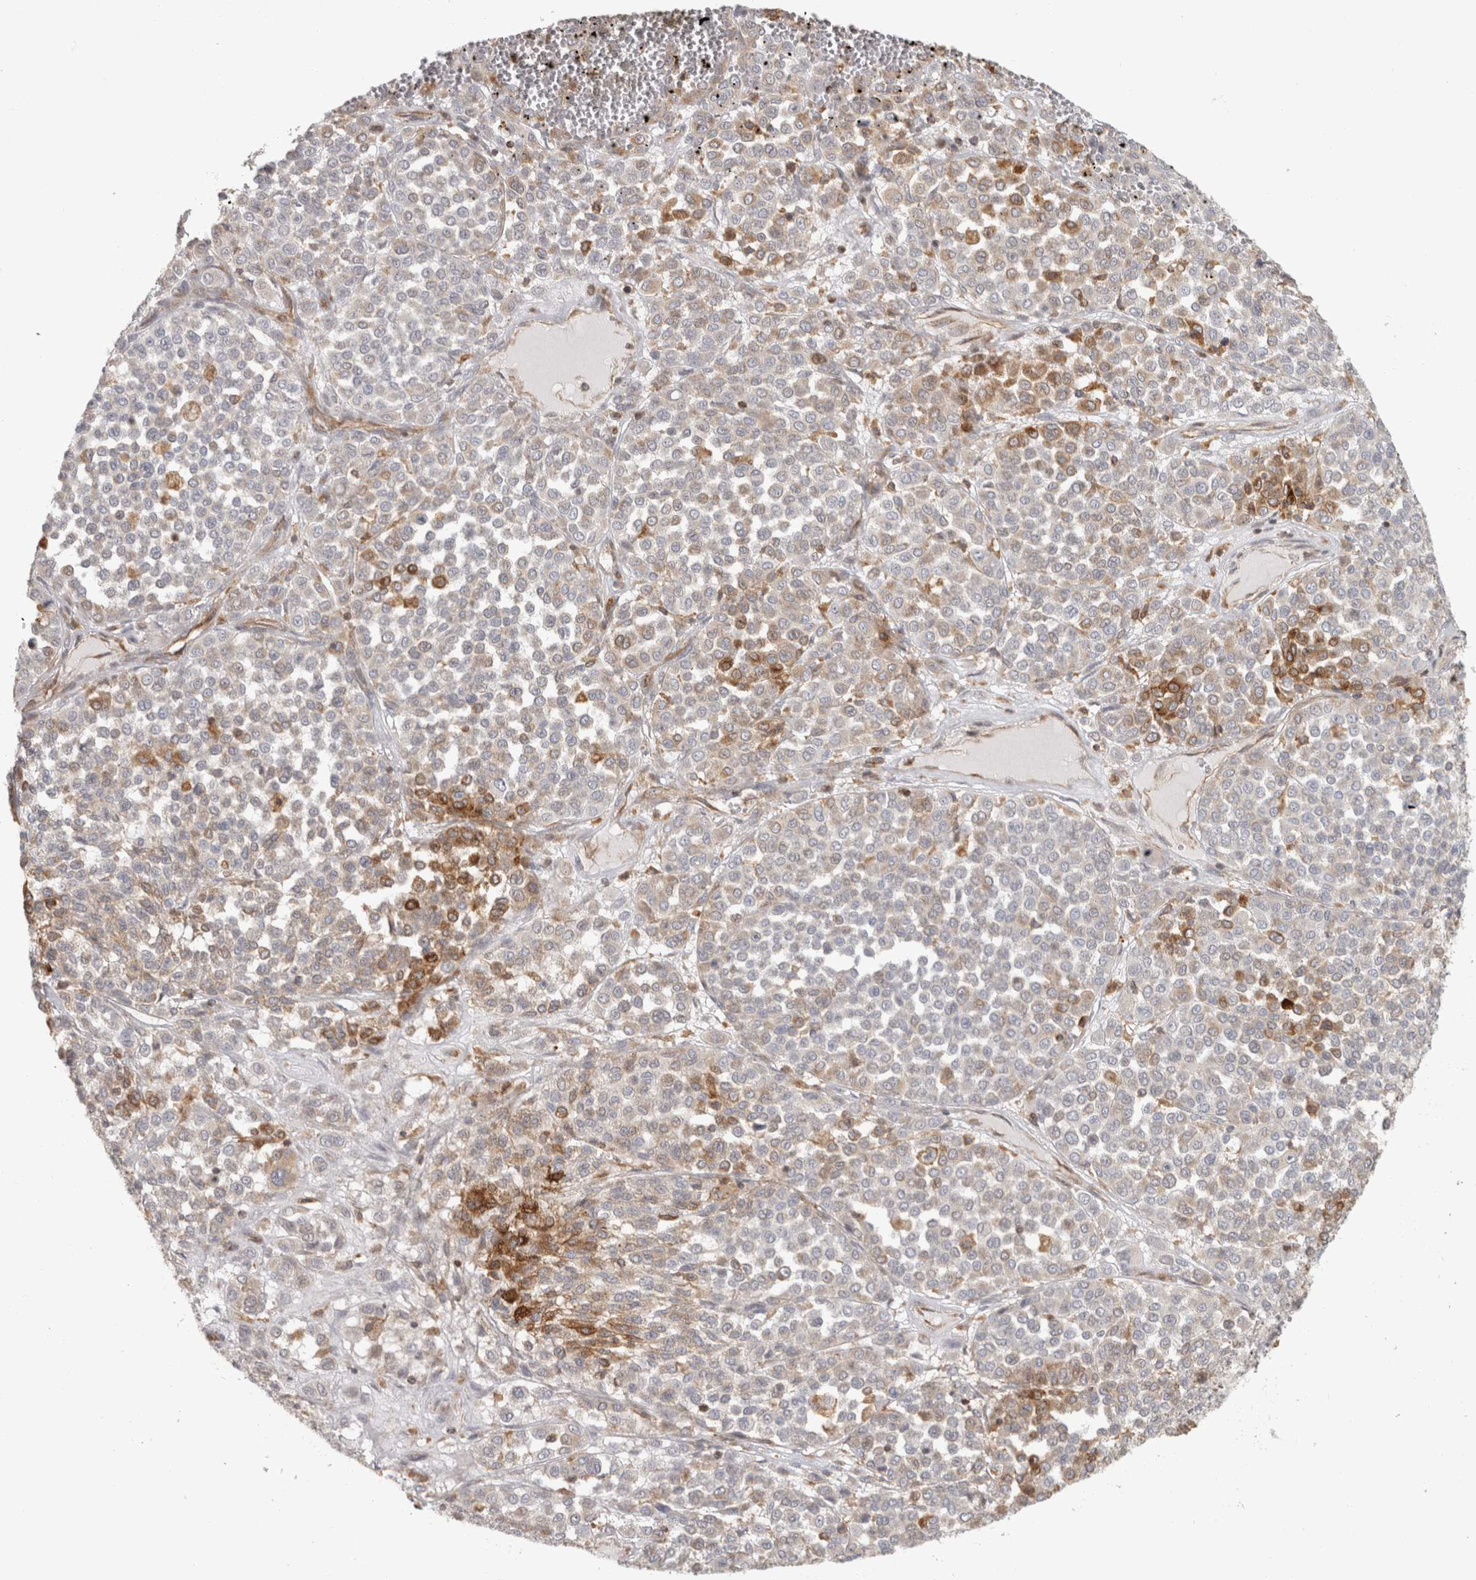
{"staining": {"intensity": "moderate", "quantity": "<25%", "location": "cytoplasmic/membranous"}, "tissue": "melanoma", "cell_type": "Tumor cells", "image_type": "cancer", "snomed": [{"axis": "morphology", "description": "Malignant melanoma, Metastatic site"}, {"axis": "topography", "description": "Pancreas"}], "caption": "Immunohistochemistry (IHC) image of neoplastic tissue: human malignant melanoma (metastatic site) stained using IHC demonstrates low levels of moderate protein expression localized specifically in the cytoplasmic/membranous of tumor cells, appearing as a cytoplasmic/membranous brown color.", "gene": "HLA-E", "patient": {"sex": "female", "age": 30}}